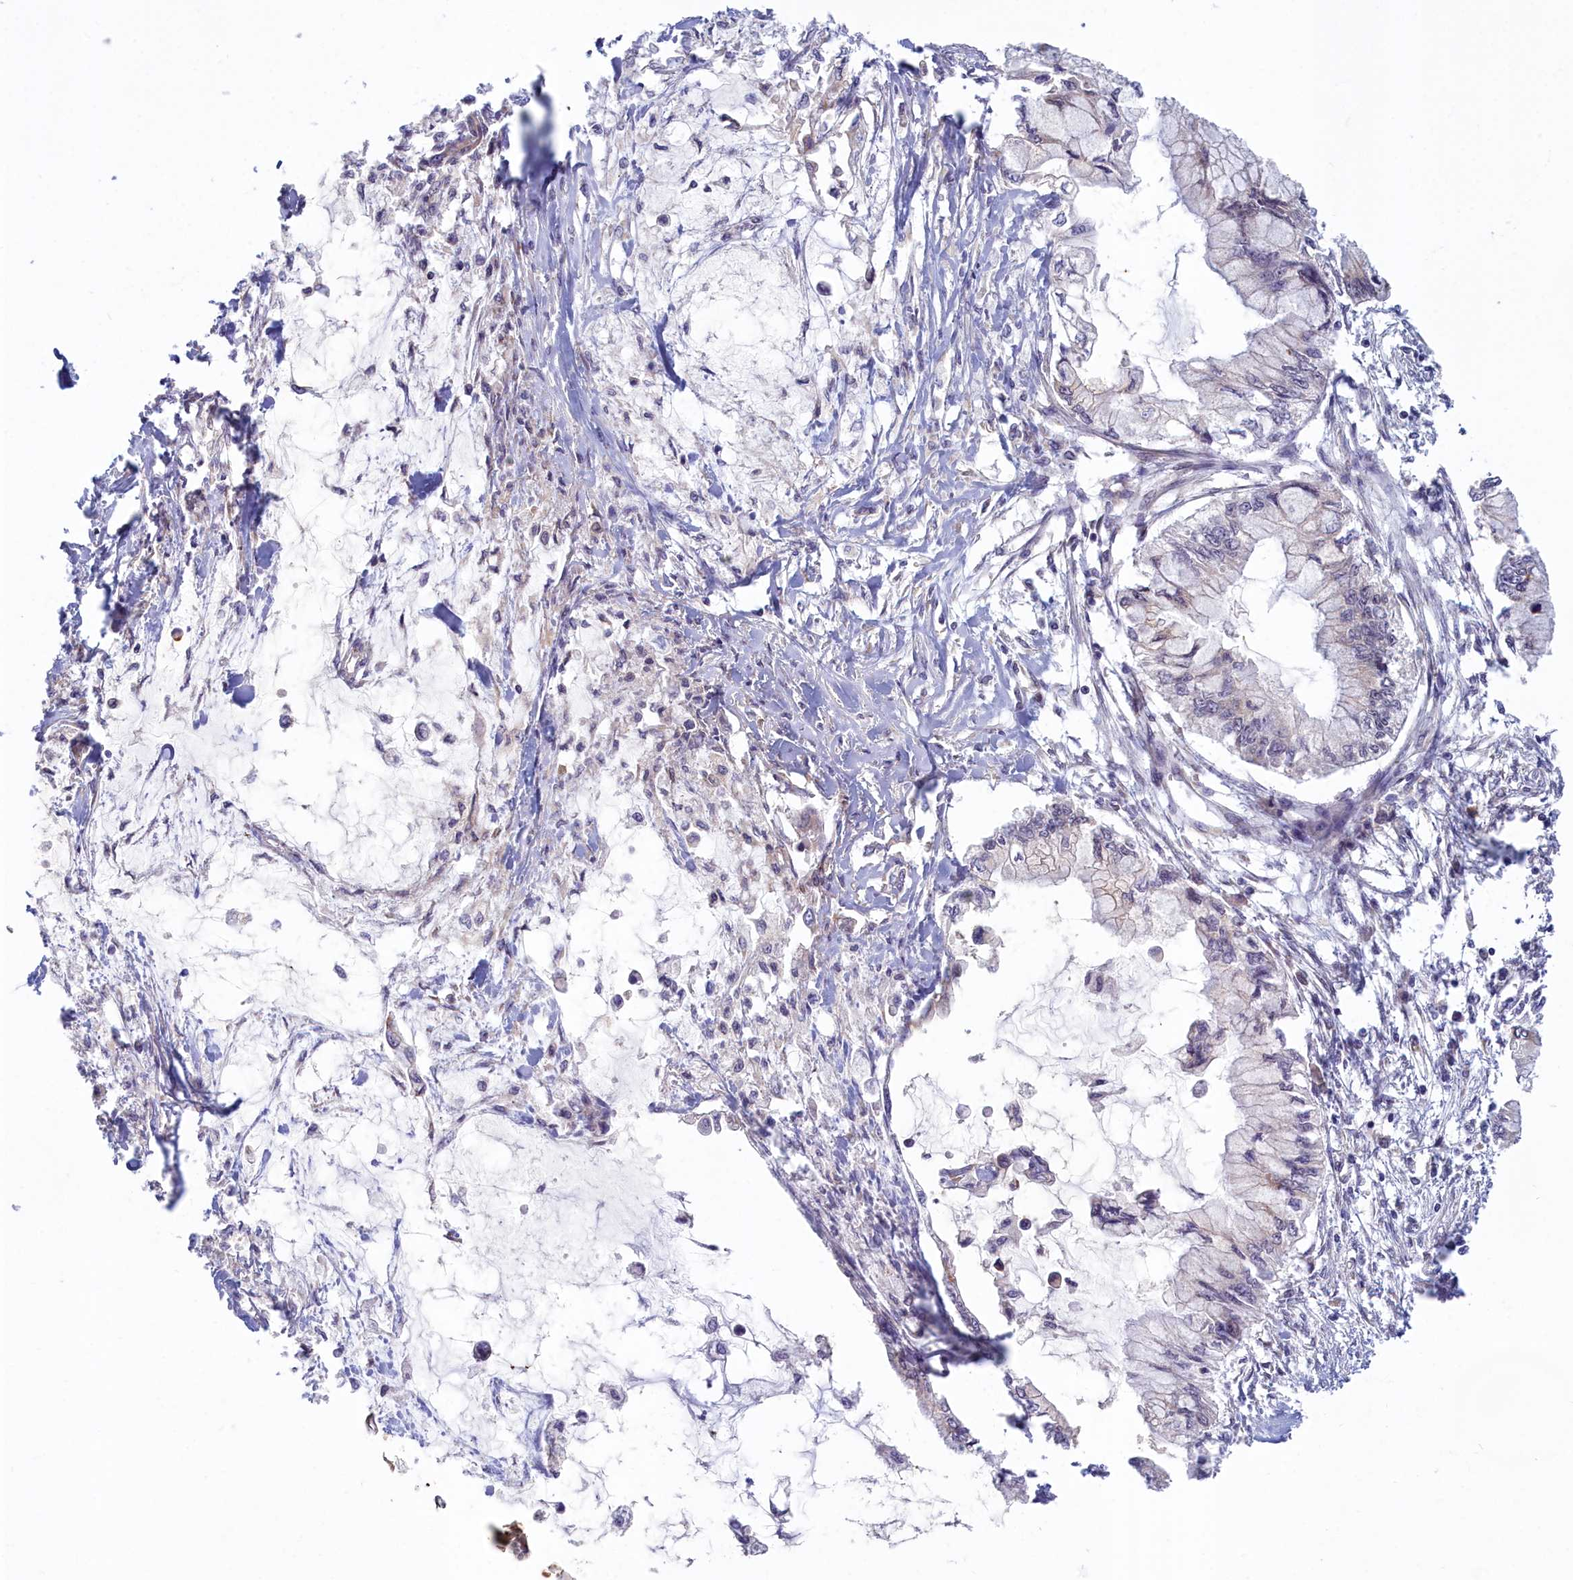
{"staining": {"intensity": "negative", "quantity": "none", "location": "none"}, "tissue": "pancreatic cancer", "cell_type": "Tumor cells", "image_type": "cancer", "snomed": [{"axis": "morphology", "description": "Adenocarcinoma, NOS"}, {"axis": "topography", "description": "Pancreas"}], "caption": "Image shows no protein staining in tumor cells of pancreatic adenocarcinoma tissue.", "gene": "MAK16", "patient": {"sex": "male", "age": 48}}